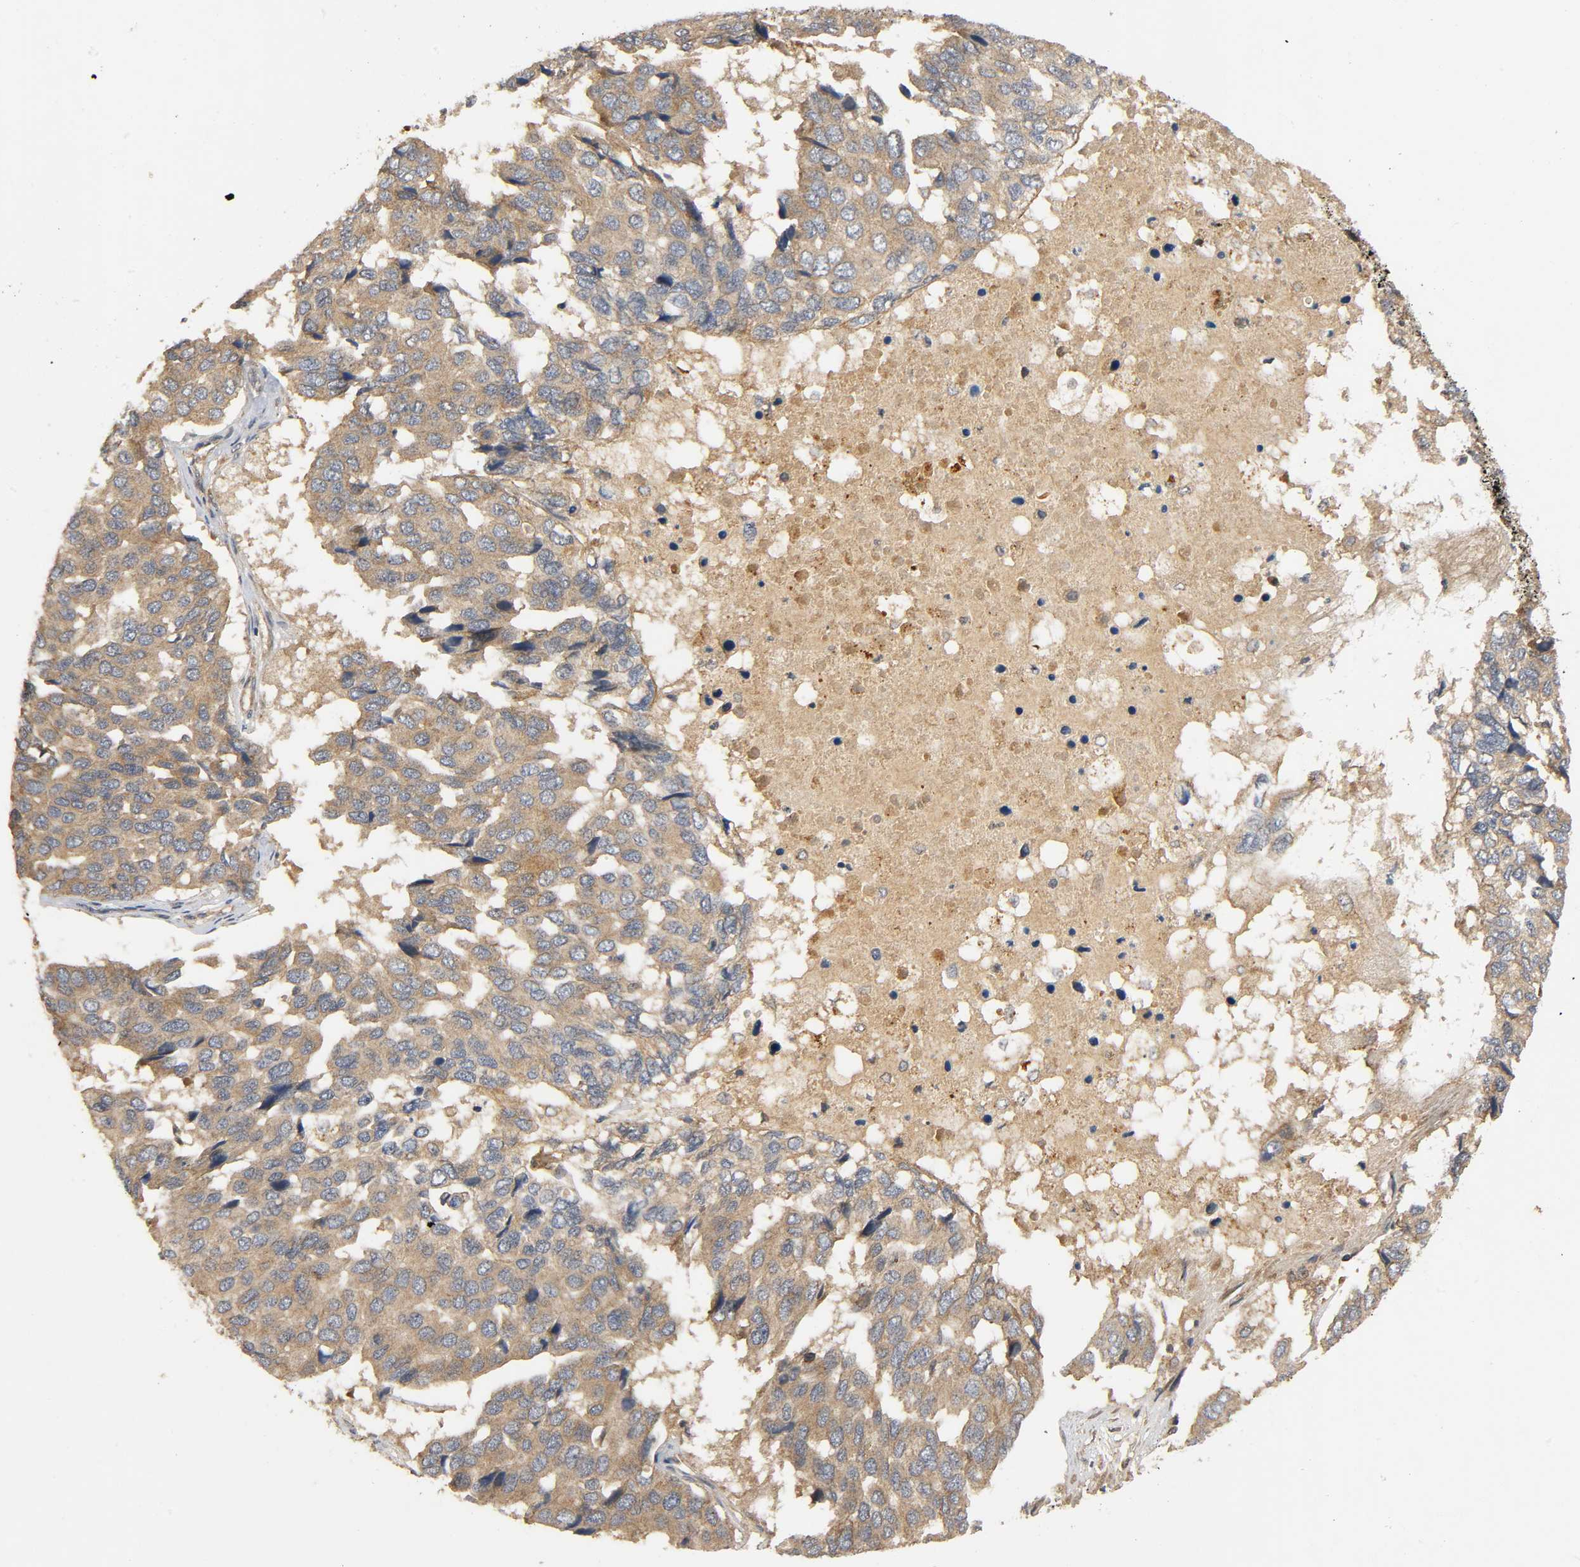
{"staining": {"intensity": "moderate", "quantity": ">75%", "location": "cytoplasmic/membranous"}, "tissue": "pancreatic cancer", "cell_type": "Tumor cells", "image_type": "cancer", "snomed": [{"axis": "morphology", "description": "Adenocarcinoma, NOS"}, {"axis": "topography", "description": "Pancreas"}], "caption": "Tumor cells display medium levels of moderate cytoplasmic/membranous positivity in about >75% of cells in human pancreatic cancer (adenocarcinoma). (Brightfield microscopy of DAB IHC at high magnification).", "gene": "IKBKB", "patient": {"sex": "male", "age": 50}}